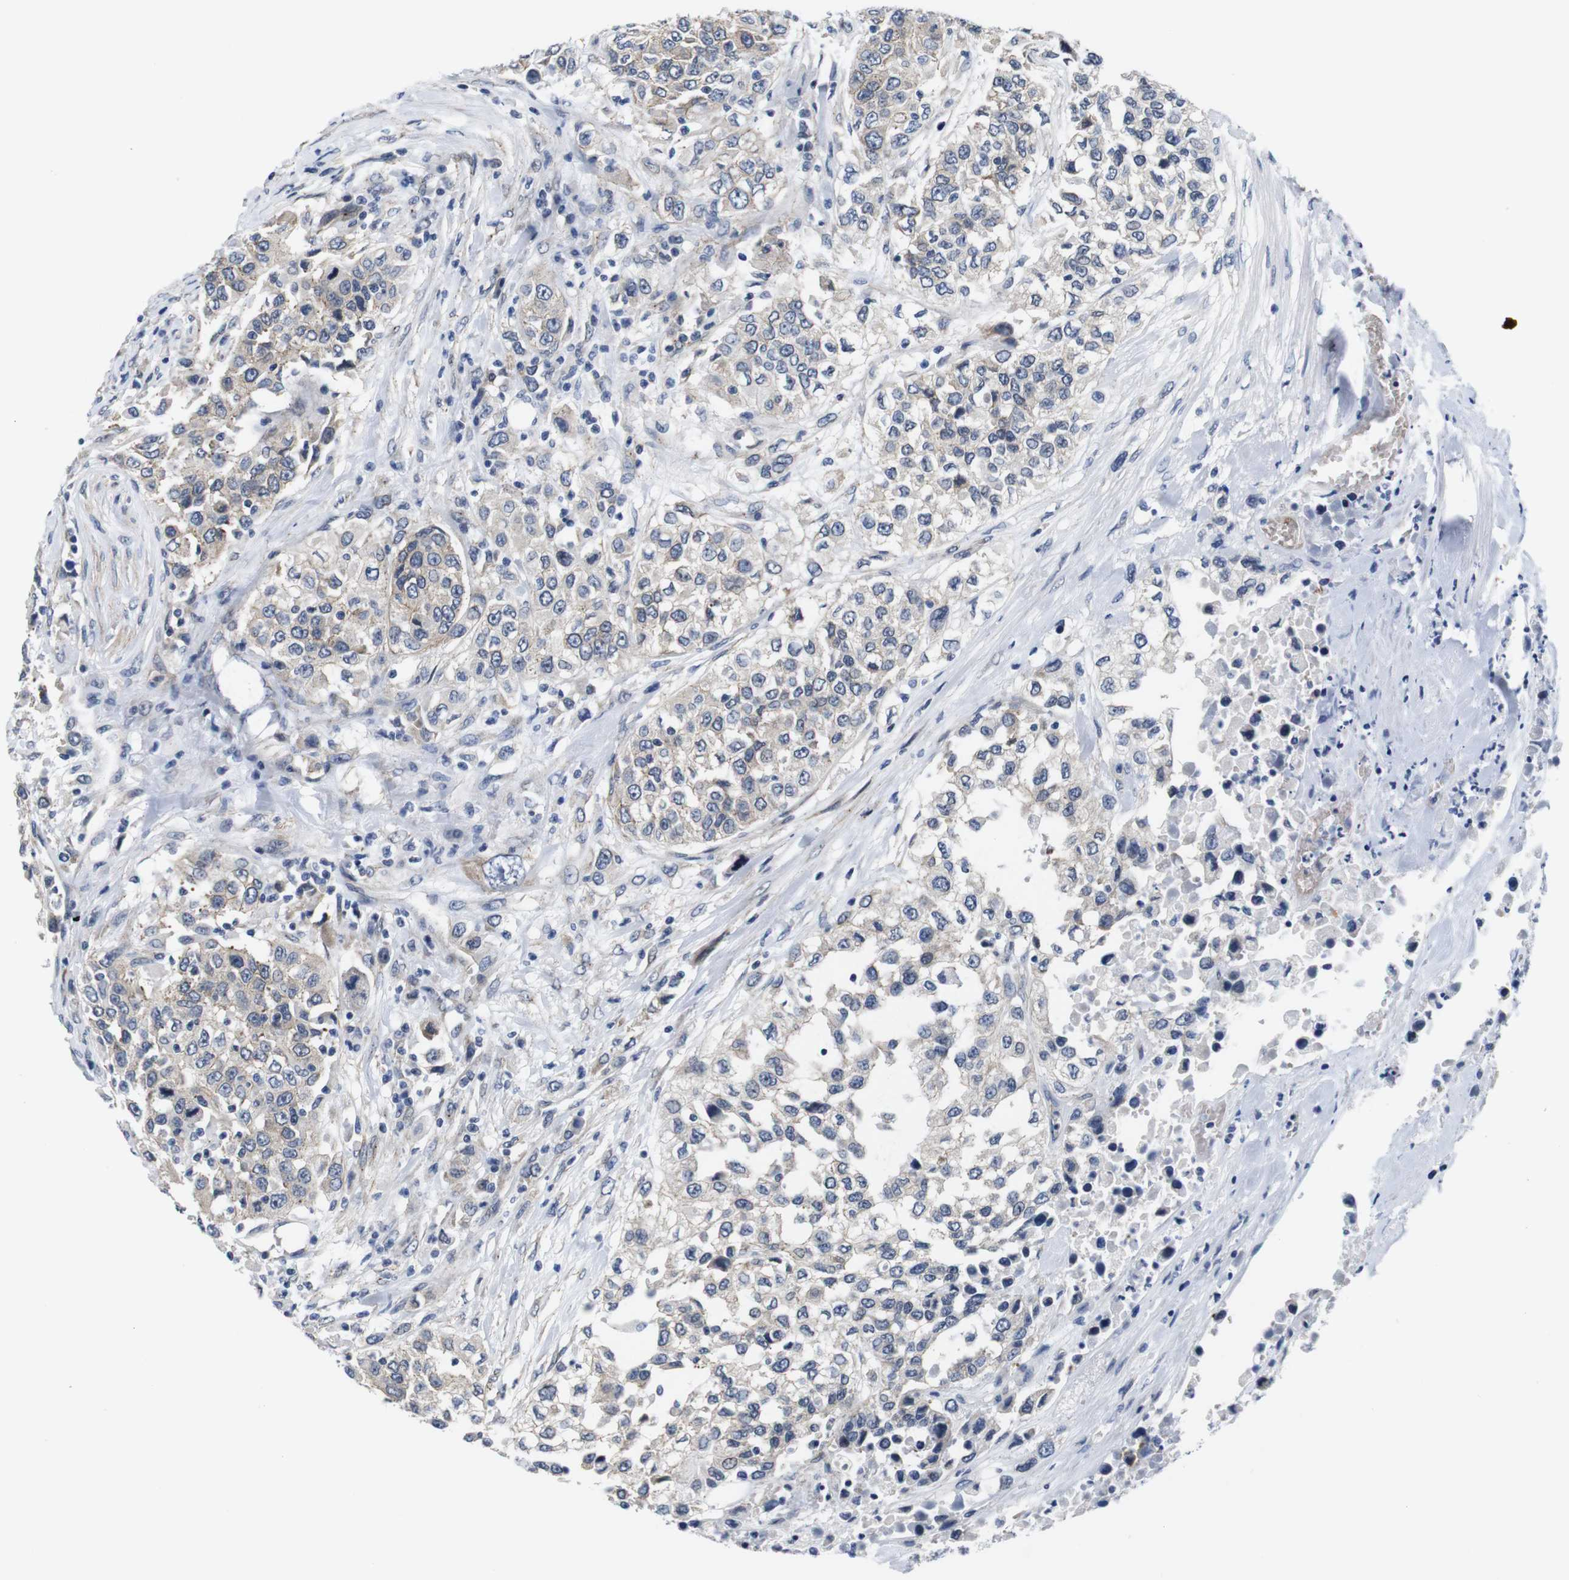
{"staining": {"intensity": "weak", "quantity": "<25%", "location": "cytoplasmic/membranous"}, "tissue": "urothelial cancer", "cell_type": "Tumor cells", "image_type": "cancer", "snomed": [{"axis": "morphology", "description": "Urothelial carcinoma, High grade"}, {"axis": "topography", "description": "Urinary bladder"}], "caption": "The image demonstrates no staining of tumor cells in urothelial cancer.", "gene": "SOCS3", "patient": {"sex": "female", "age": 80}}